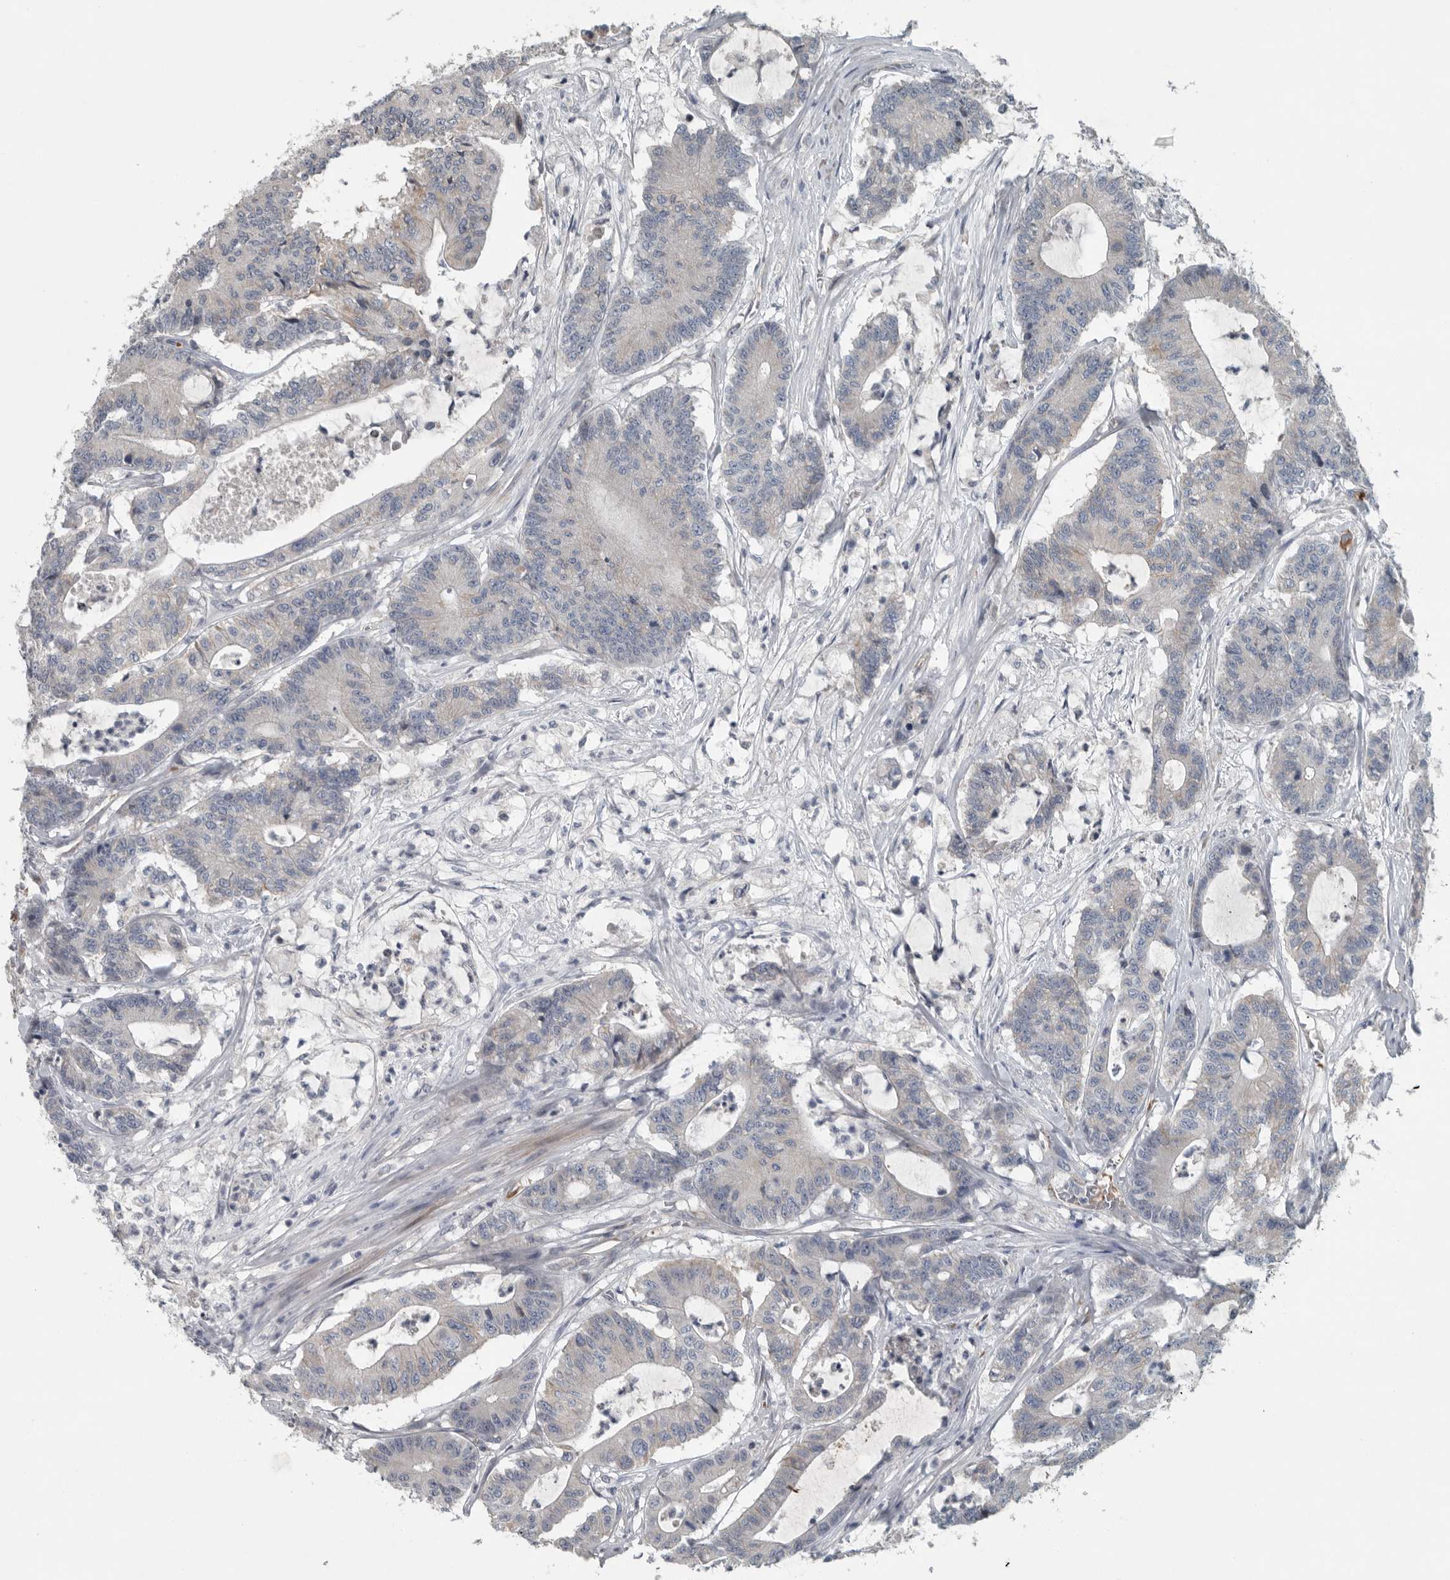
{"staining": {"intensity": "negative", "quantity": "none", "location": "none"}, "tissue": "colorectal cancer", "cell_type": "Tumor cells", "image_type": "cancer", "snomed": [{"axis": "morphology", "description": "Adenocarcinoma, NOS"}, {"axis": "topography", "description": "Colon"}], "caption": "Immunohistochemistry (IHC) photomicrograph of adenocarcinoma (colorectal) stained for a protein (brown), which displays no staining in tumor cells. (DAB IHC with hematoxylin counter stain).", "gene": "MPP3", "patient": {"sex": "female", "age": 84}}